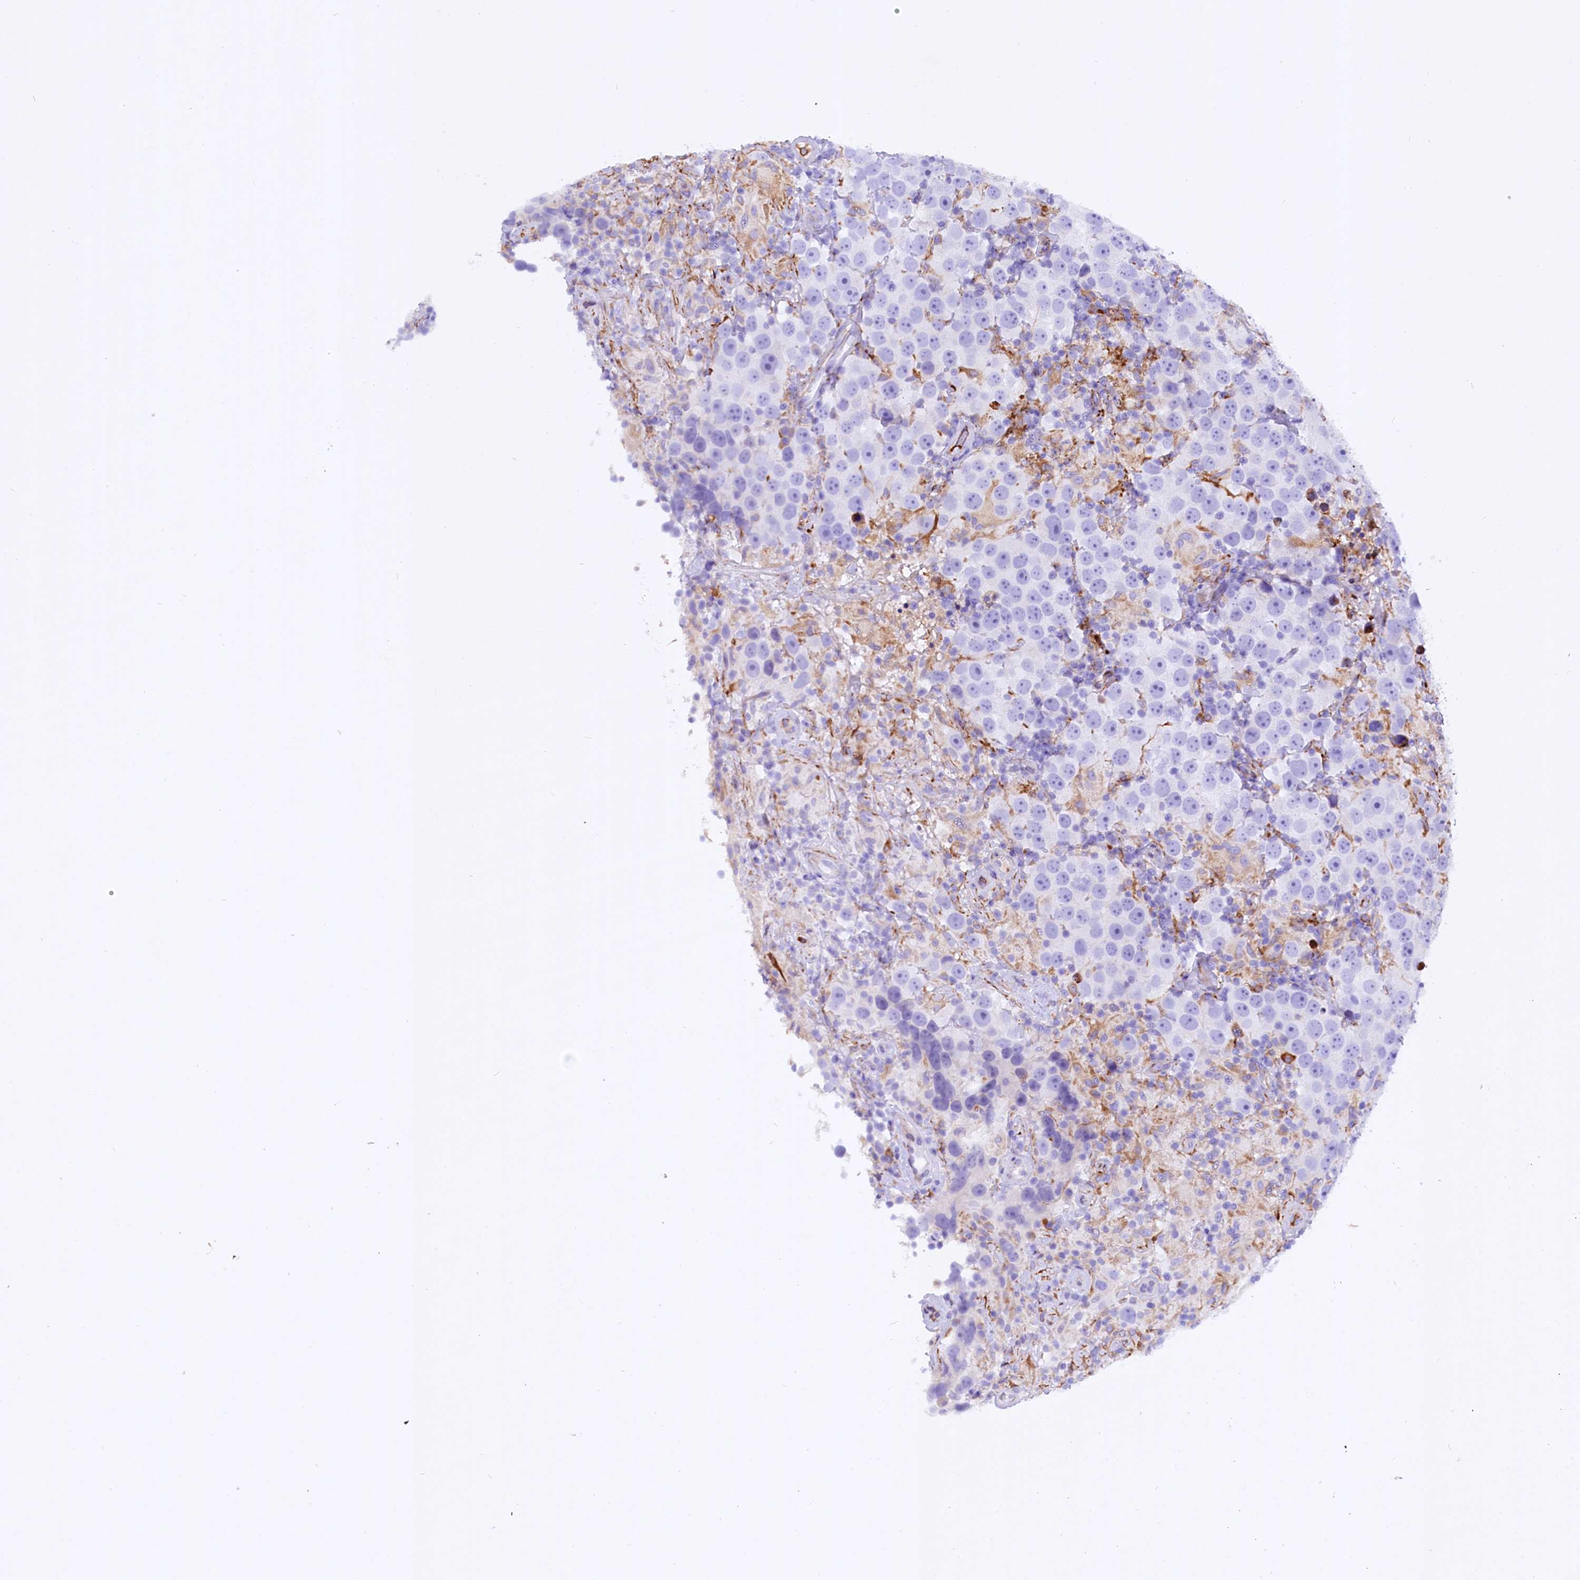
{"staining": {"intensity": "negative", "quantity": "none", "location": "none"}, "tissue": "testis cancer", "cell_type": "Tumor cells", "image_type": "cancer", "snomed": [{"axis": "morphology", "description": "Seminoma, NOS"}, {"axis": "topography", "description": "Testis"}], "caption": "This histopathology image is of seminoma (testis) stained with IHC to label a protein in brown with the nuclei are counter-stained blue. There is no expression in tumor cells. The staining is performed using DAB brown chromogen with nuclei counter-stained in using hematoxylin.", "gene": "CMTR2", "patient": {"sex": "male", "age": 49}}